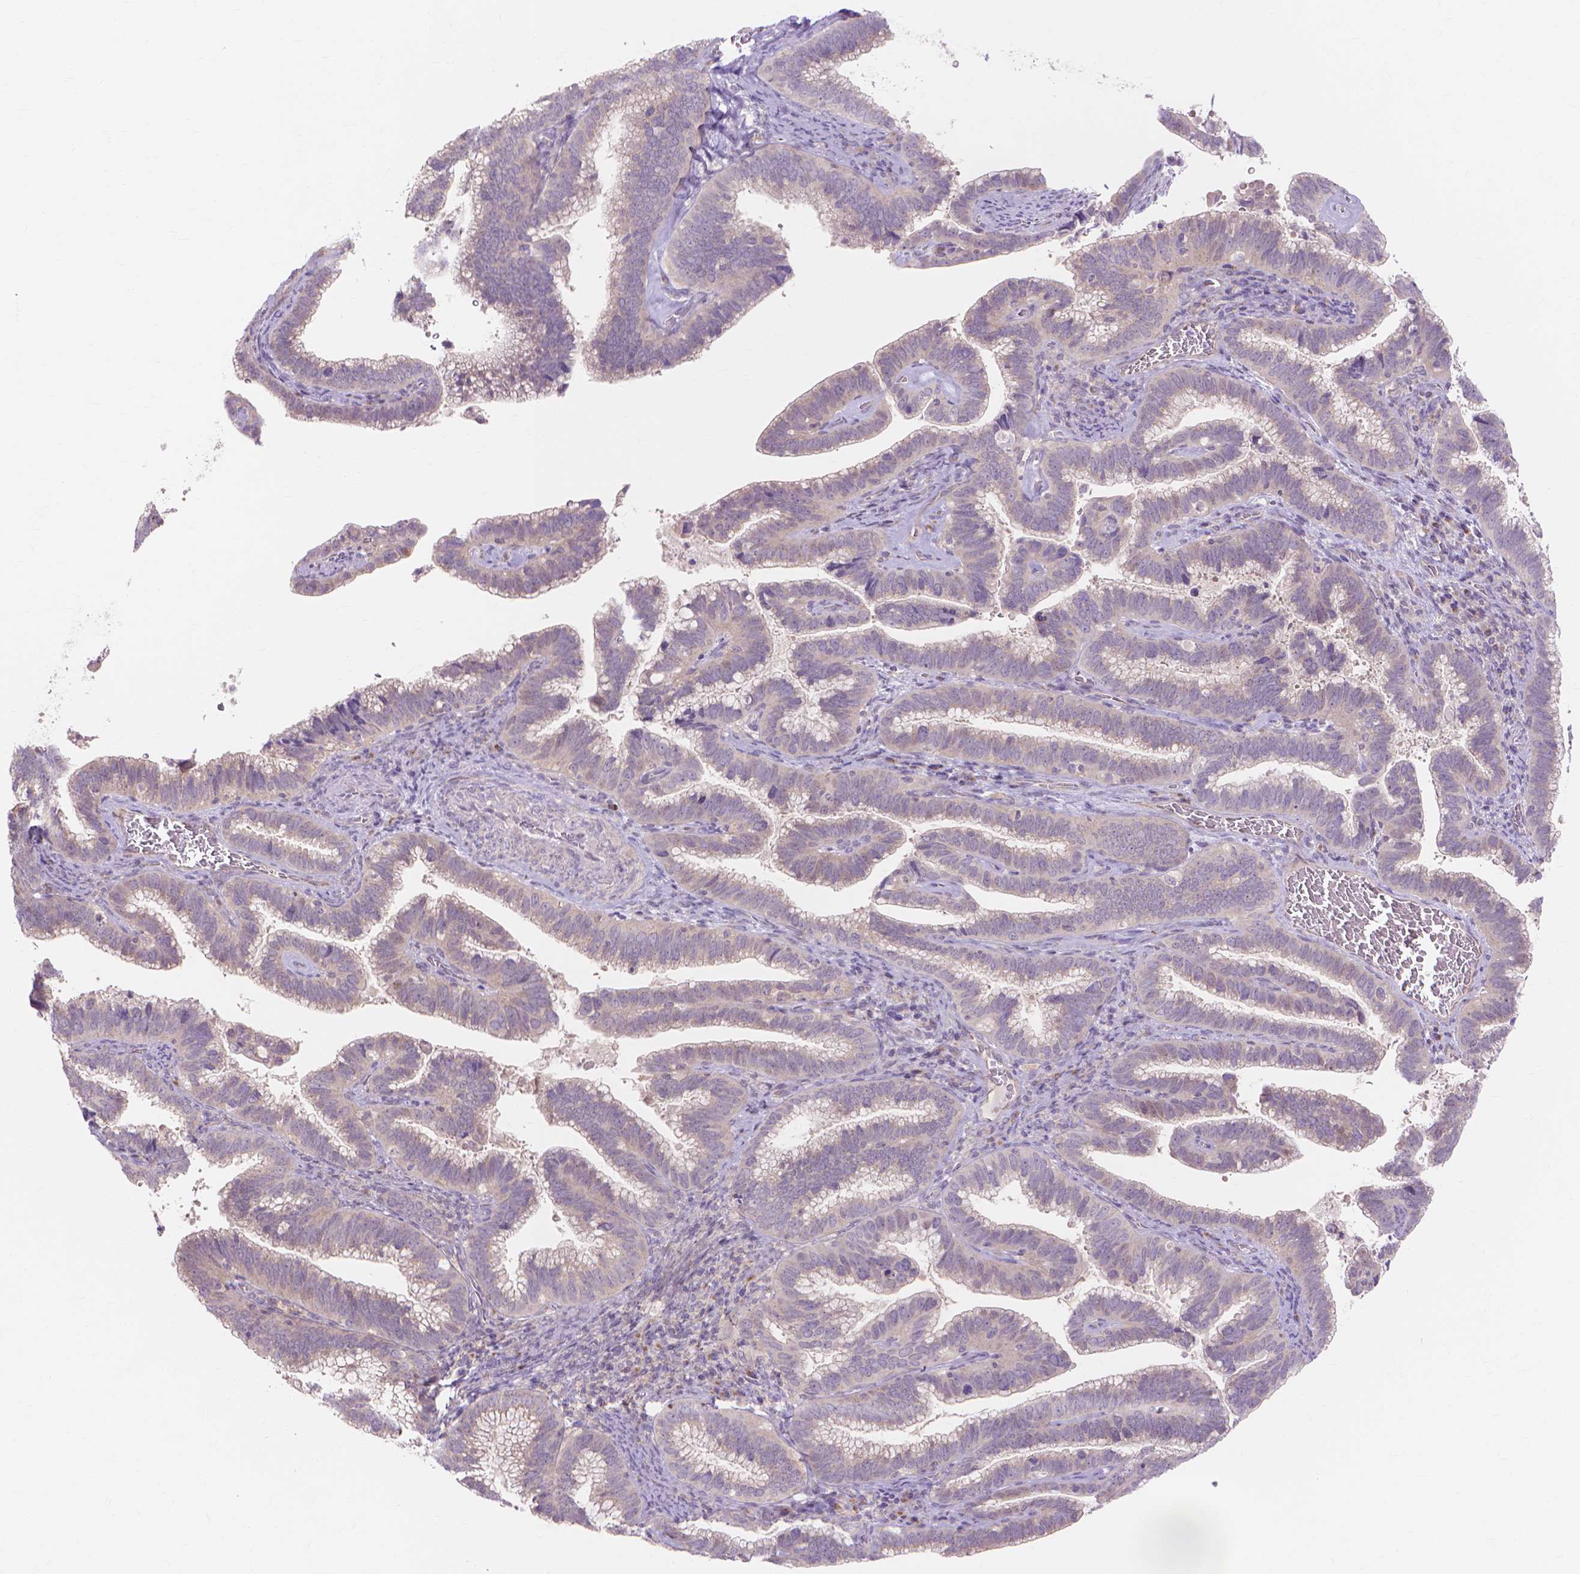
{"staining": {"intensity": "negative", "quantity": "none", "location": "none"}, "tissue": "cervical cancer", "cell_type": "Tumor cells", "image_type": "cancer", "snomed": [{"axis": "morphology", "description": "Adenocarcinoma, NOS"}, {"axis": "topography", "description": "Cervix"}], "caption": "Immunohistochemical staining of human cervical cancer demonstrates no significant expression in tumor cells.", "gene": "PRDM13", "patient": {"sex": "female", "age": 61}}